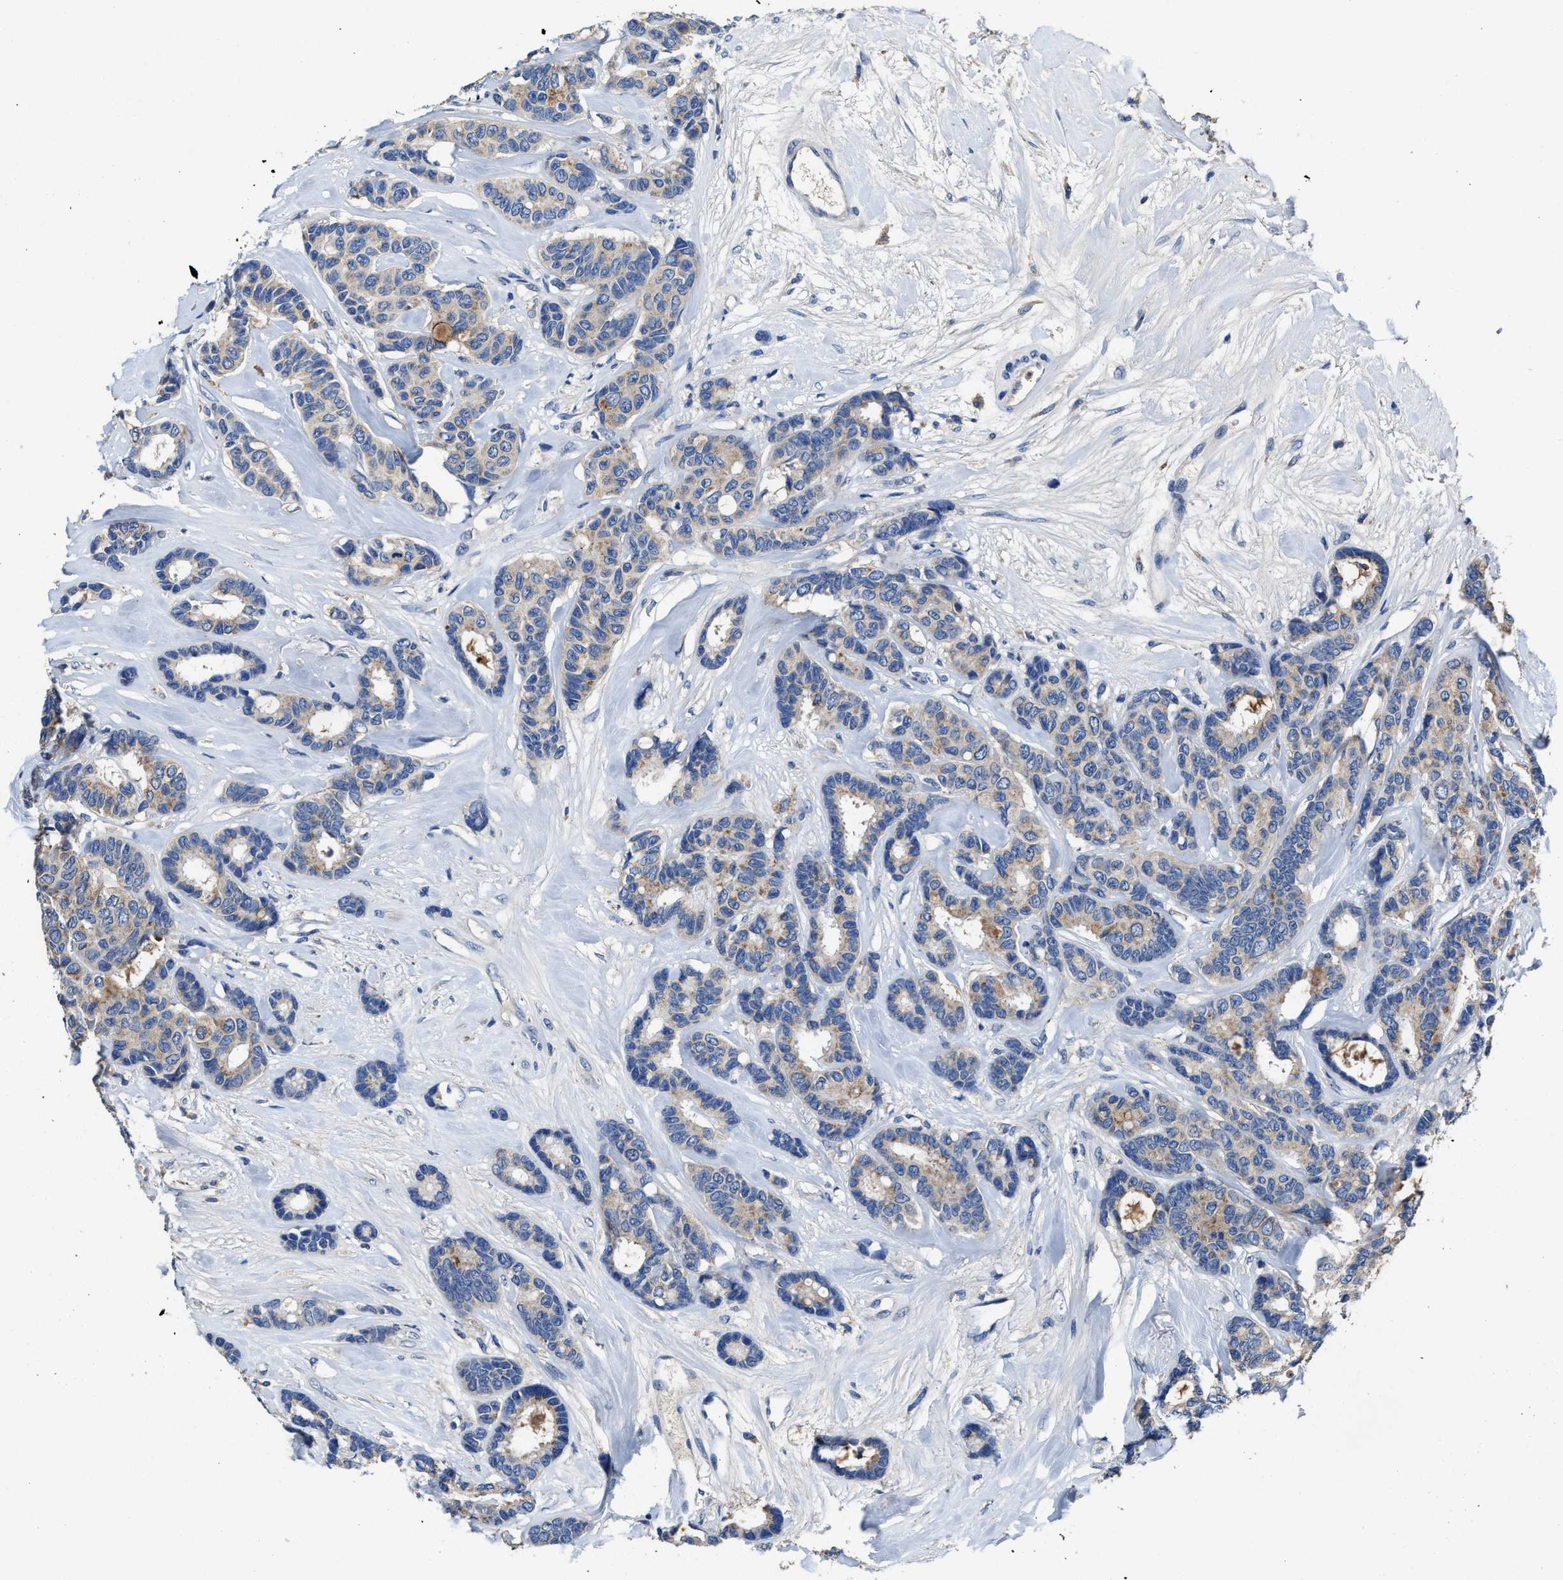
{"staining": {"intensity": "weak", "quantity": "<25%", "location": "cytoplasmic/membranous"}, "tissue": "breast cancer", "cell_type": "Tumor cells", "image_type": "cancer", "snomed": [{"axis": "morphology", "description": "Duct carcinoma"}, {"axis": "topography", "description": "Breast"}], "caption": "Tumor cells are negative for brown protein staining in breast cancer (infiltrating ductal carcinoma). (Brightfield microscopy of DAB (3,3'-diaminobenzidine) immunohistochemistry at high magnification).", "gene": "UBR4", "patient": {"sex": "female", "age": 87}}